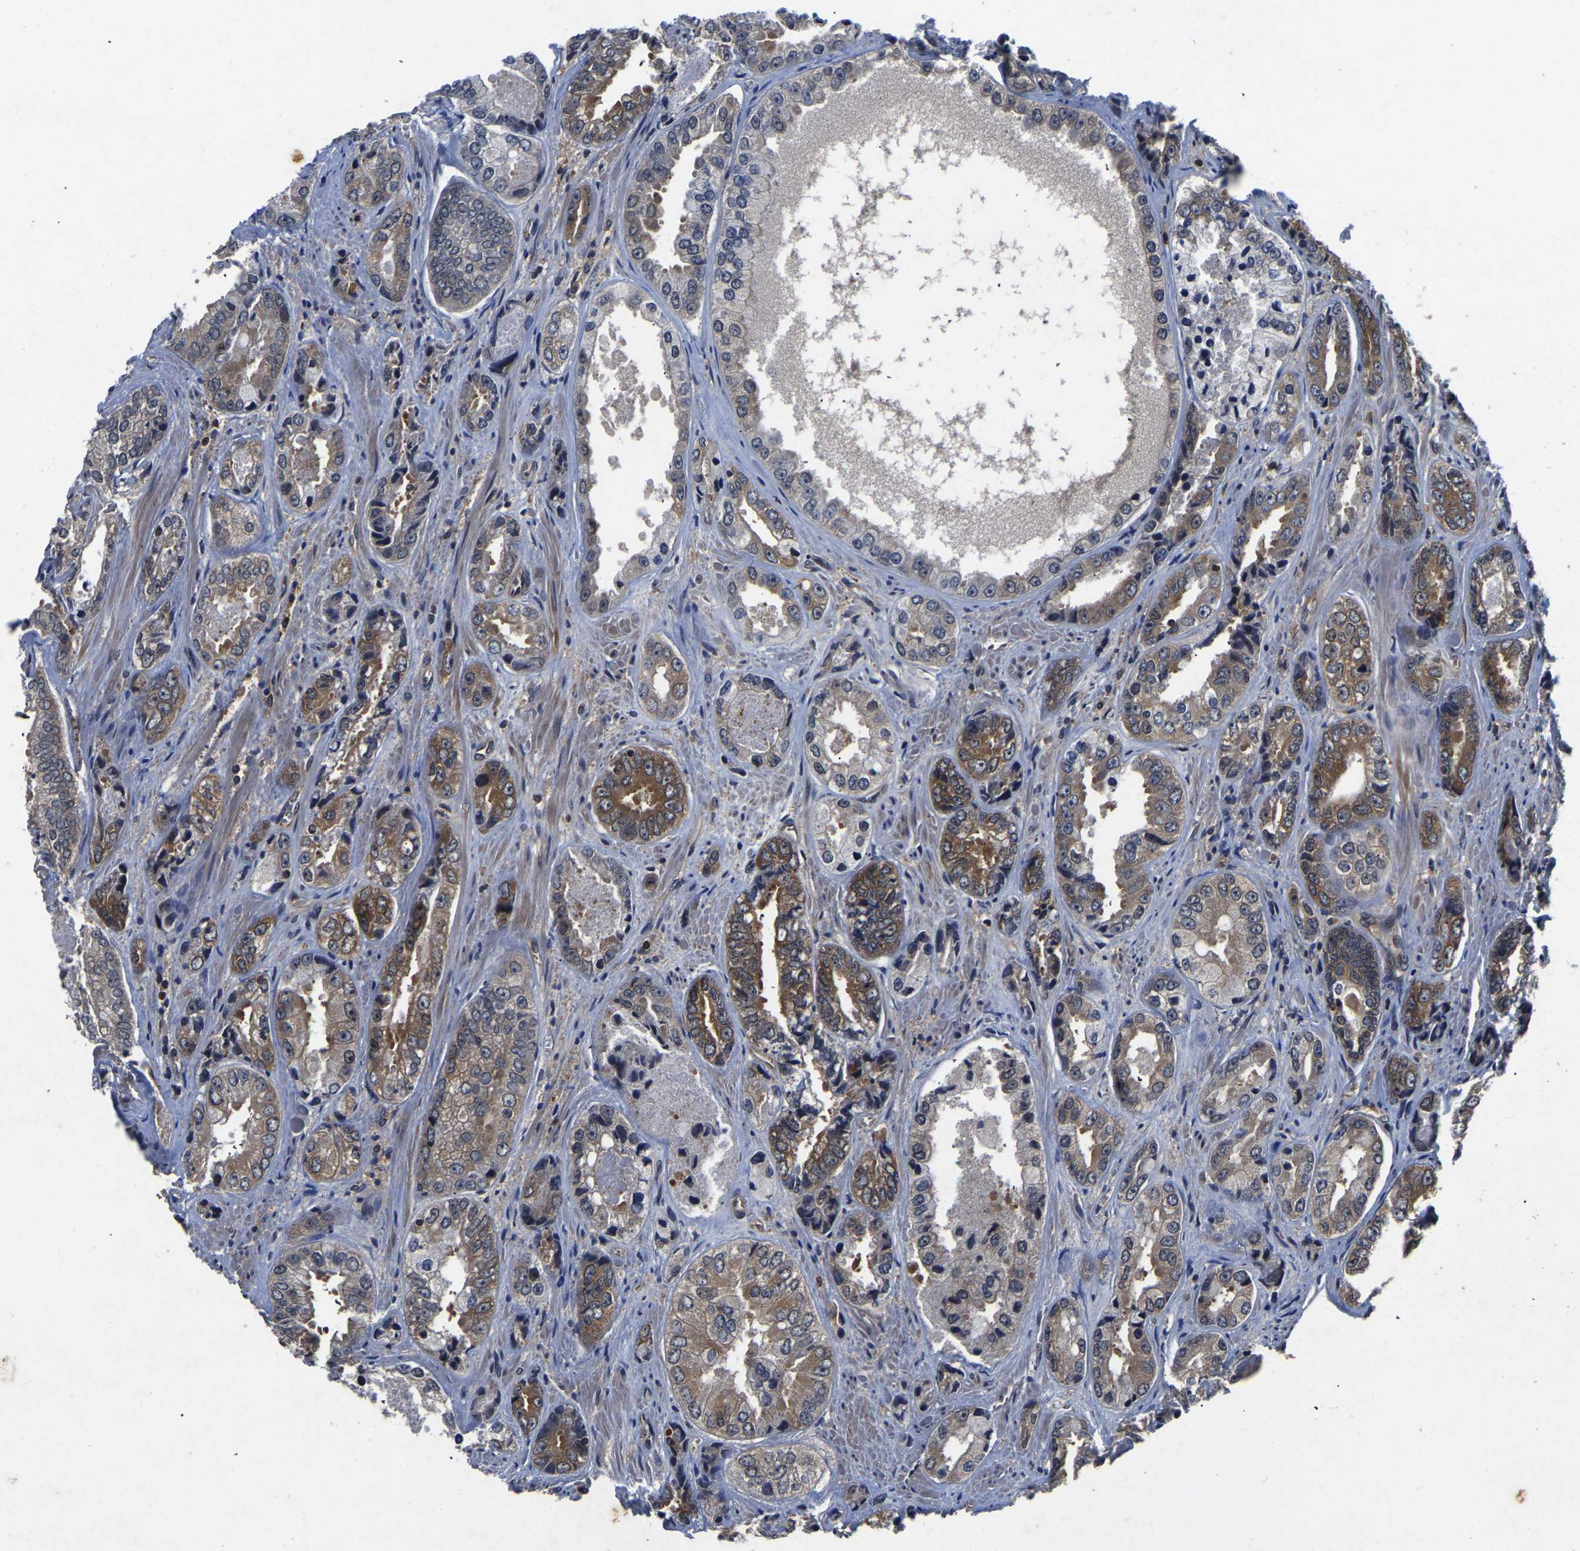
{"staining": {"intensity": "moderate", "quantity": ">75%", "location": "cytoplasmic/membranous"}, "tissue": "prostate cancer", "cell_type": "Tumor cells", "image_type": "cancer", "snomed": [{"axis": "morphology", "description": "Adenocarcinoma, High grade"}, {"axis": "topography", "description": "Prostate"}], "caption": "About >75% of tumor cells in prostate adenocarcinoma (high-grade) demonstrate moderate cytoplasmic/membranous protein expression as visualized by brown immunohistochemical staining.", "gene": "FGD5", "patient": {"sex": "male", "age": 61}}